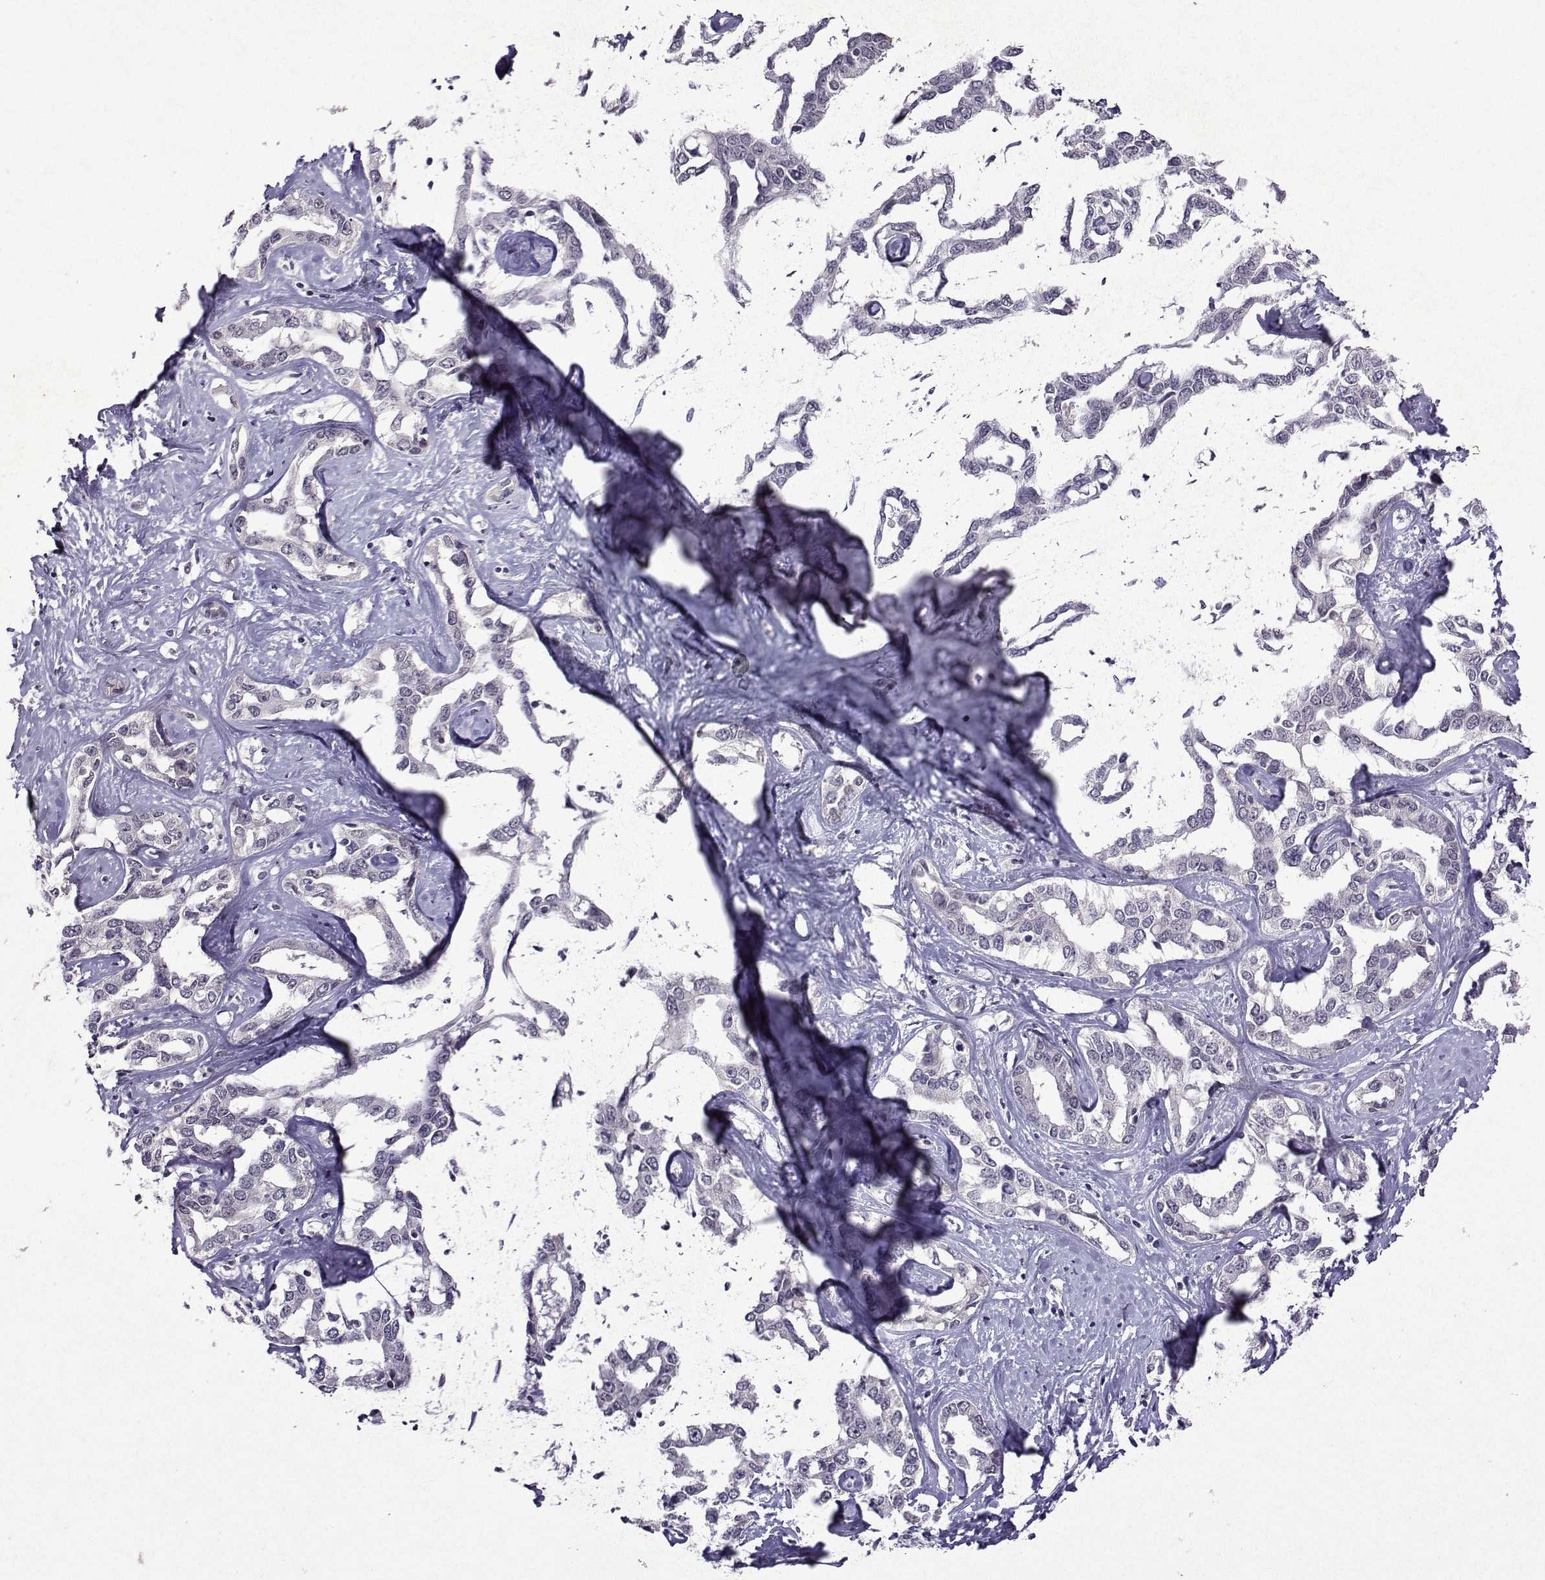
{"staining": {"intensity": "negative", "quantity": "none", "location": "none"}, "tissue": "liver cancer", "cell_type": "Tumor cells", "image_type": "cancer", "snomed": [{"axis": "morphology", "description": "Cholangiocarcinoma"}, {"axis": "topography", "description": "Liver"}], "caption": "Tumor cells show no significant protein expression in liver cancer.", "gene": "CCL28", "patient": {"sex": "male", "age": 59}}